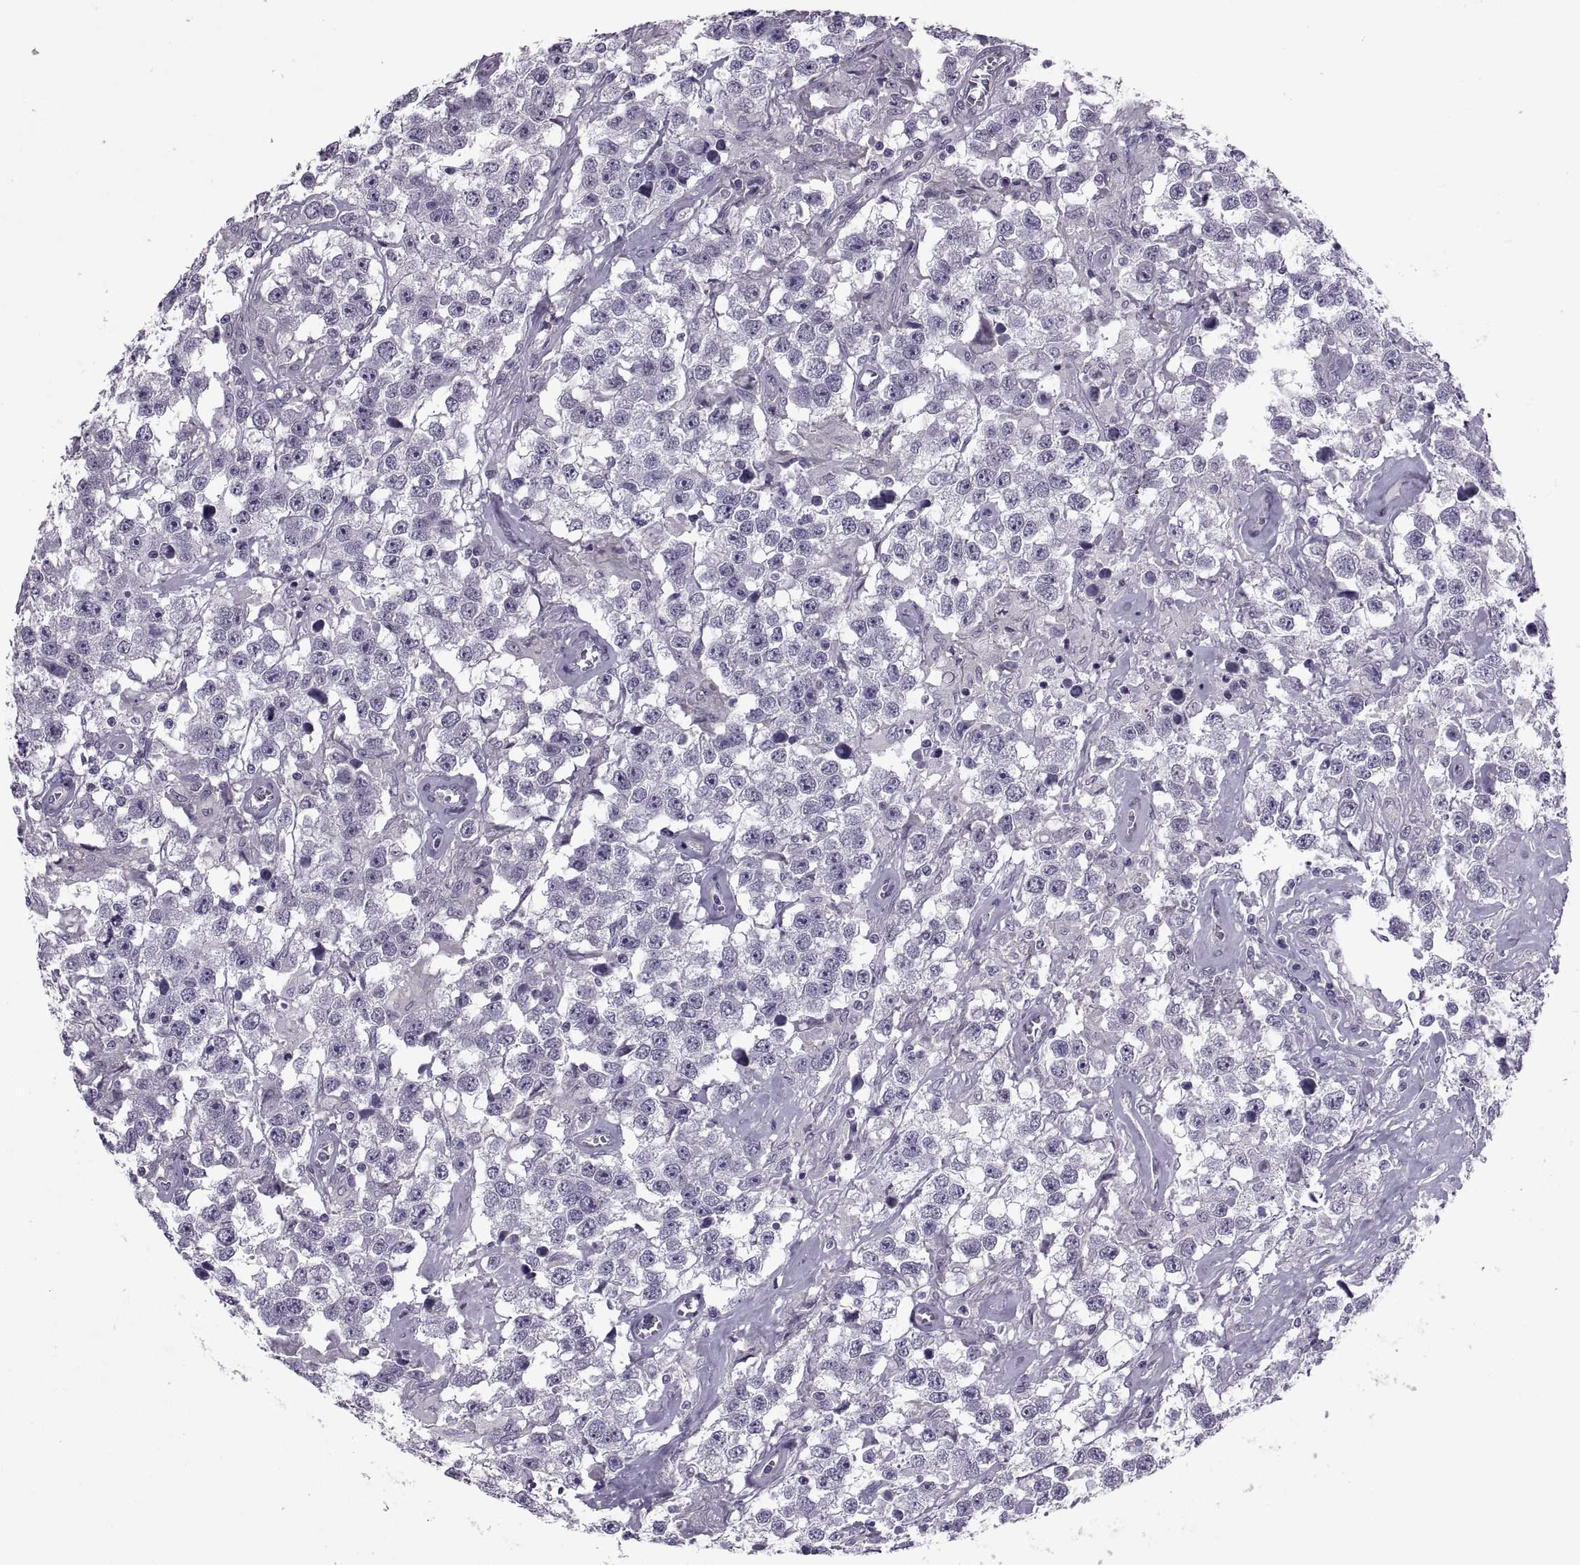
{"staining": {"intensity": "negative", "quantity": "none", "location": "none"}, "tissue": "testis cancer", "cell_type": "Tumor cells", "image_type": "cancer", "snomed": [{"axis": "morphology", "description": "Seminoma, NOS"}, {"axis": "topography", "description": "Testis"}], "caption": "High magnification brightfield microscopy of testis cancer (seminoma) stained with DAB (3,3'-diaminobenzidine) (brown) and counterstained with hematoxylin (blue): tumor cells show no significant positivity.", "gene": "ODF3", "patient": {"sex": "male", "age": 43}}